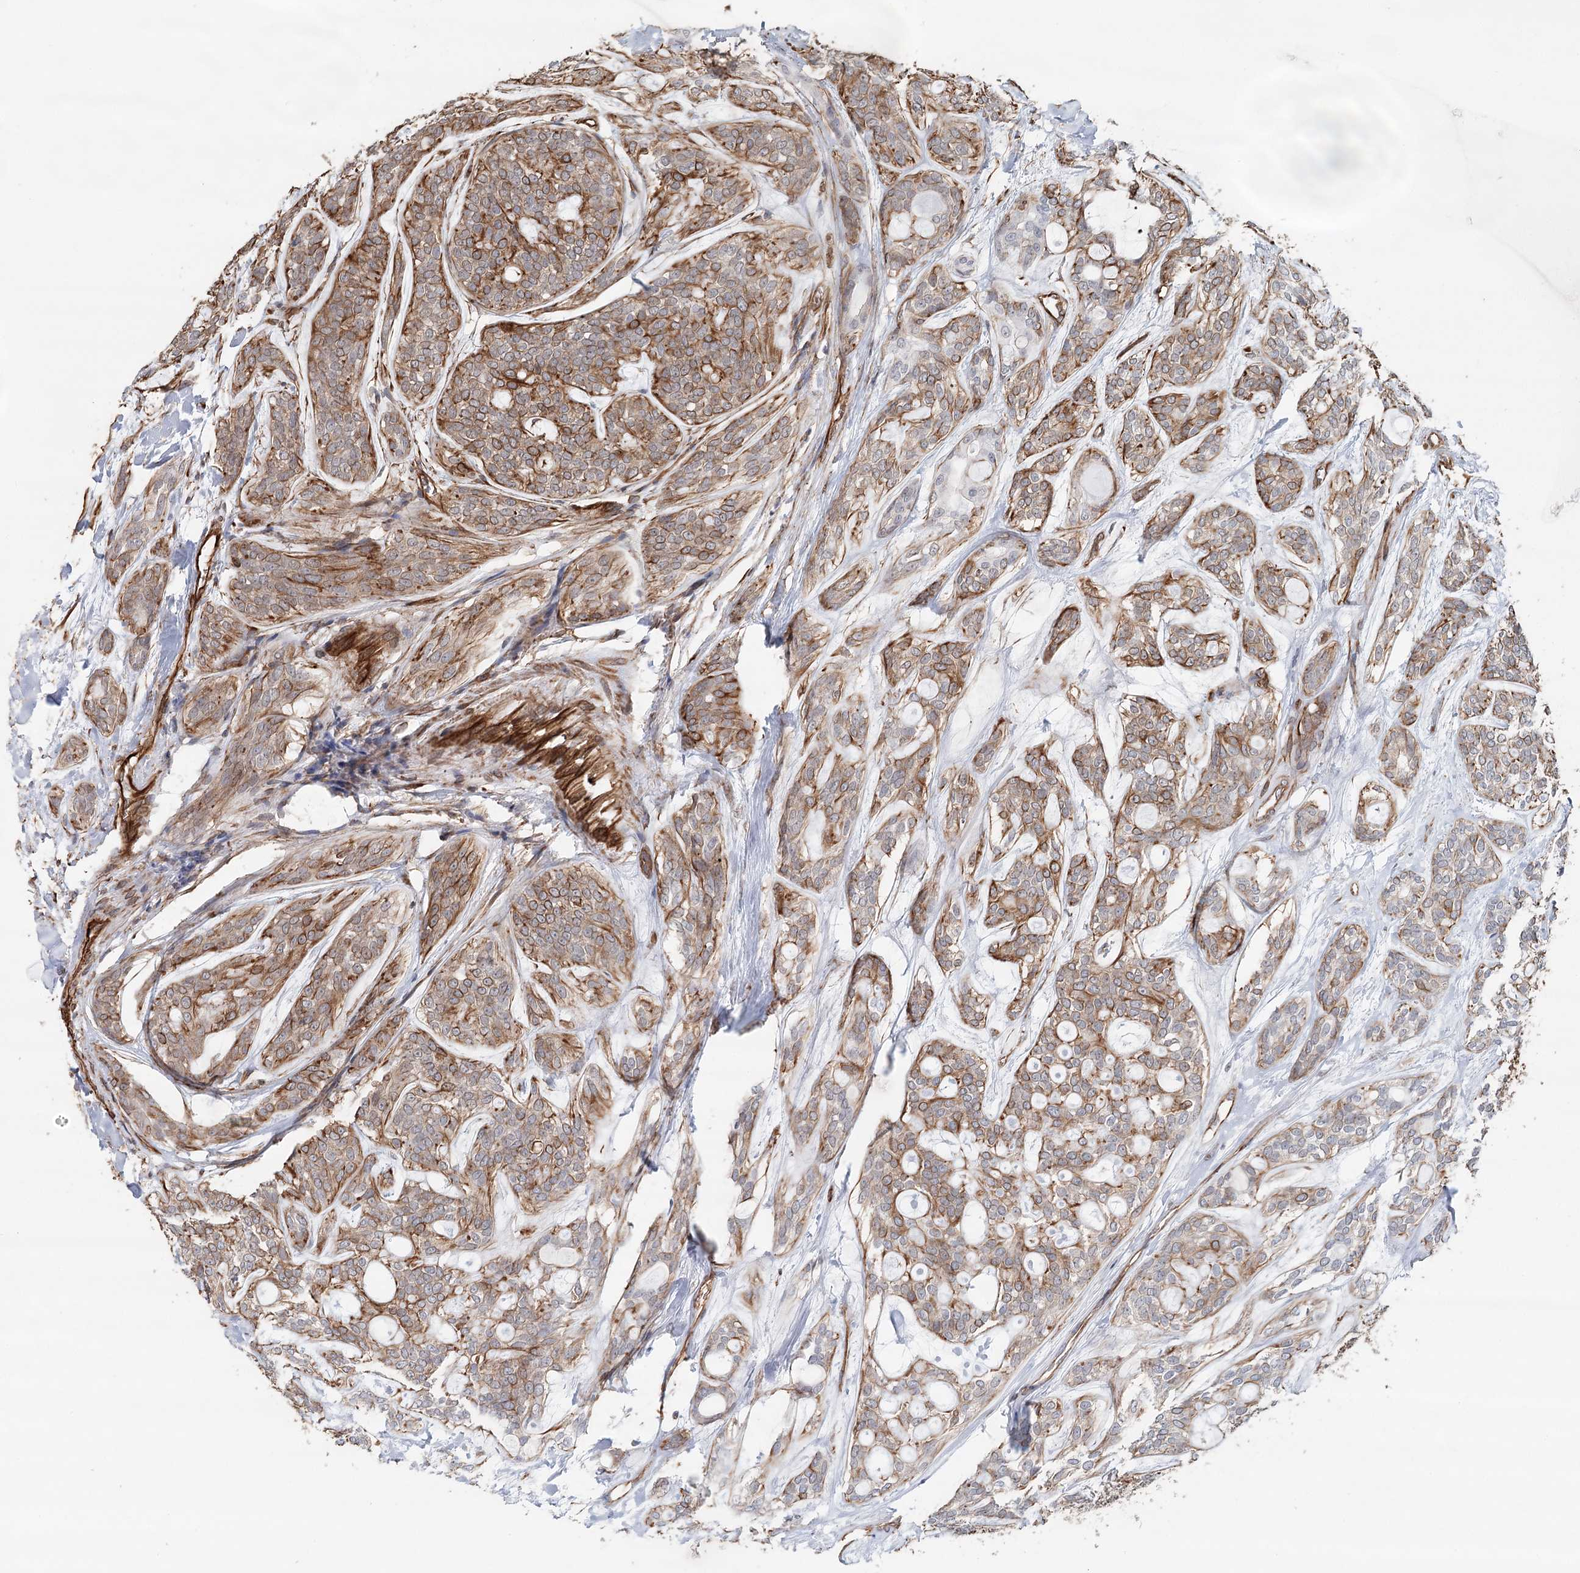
{"staining": {"intensity": "moderate", "quantity": ">75%", "location": "cytoplasmic/membranous"}, "tissue": "head and neck cancer", "cell_type": "Tumor cells", "image_type": "cancer", "snomed": [{"axis": "morphology", "description": "Adenocarcinoma, NOS"}, {"axis": "topography", "description": "Head-Neck"}], "caption": "Adenocarcinoma (head and neck) stained for a protein displays moderate cytoplasmic/membranous positivity in tumor cells.", "gene": "SYNPO", "patient": {"sex": "male", "age": 66}}